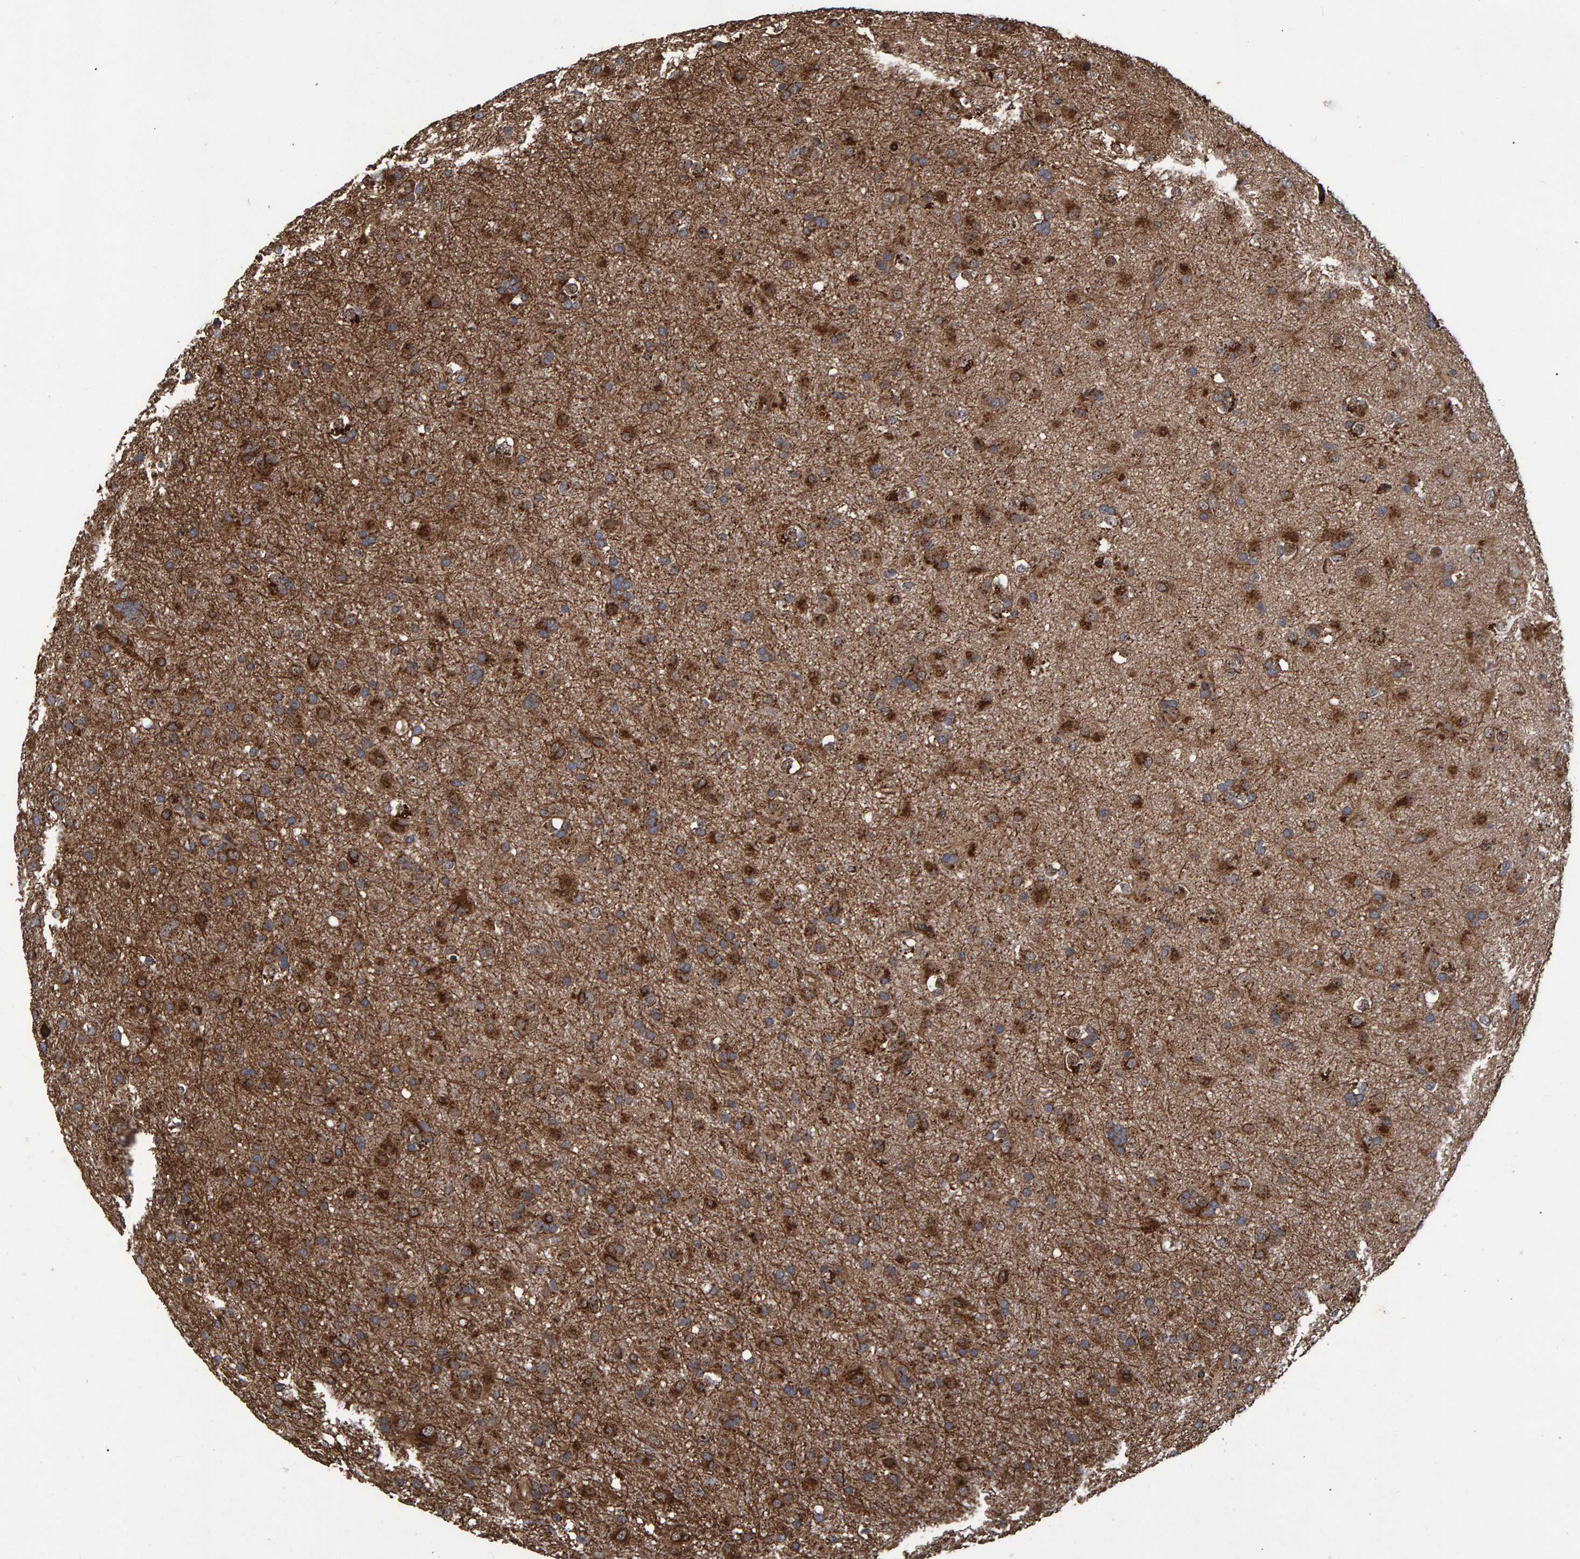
{"staining": {"intensity": "strong", "quantity": ">75%", "location": "cytoplasmic/membranous,nuclear"}, "tissue": "glioma", "cell_type": "Tumor cells", "image_type": "cancer", "snomed": [{"axis": "morphology", "description": "Glioma, malignant, Low grade"}, {"axis": "topography", "description": "Brain"}], "caption": "Immunohistochemical staining of glioma shows strong cytoplasmic/membranous and nuclear protein positivity in about >75% of tumor cells. The staining is performed using DAB brown chromogen to label protein expression. The nuclei are counter-stained blue using hematoxylin.", "gene": "TRIM68", "patient": {"sex": "male", "age": 65}}